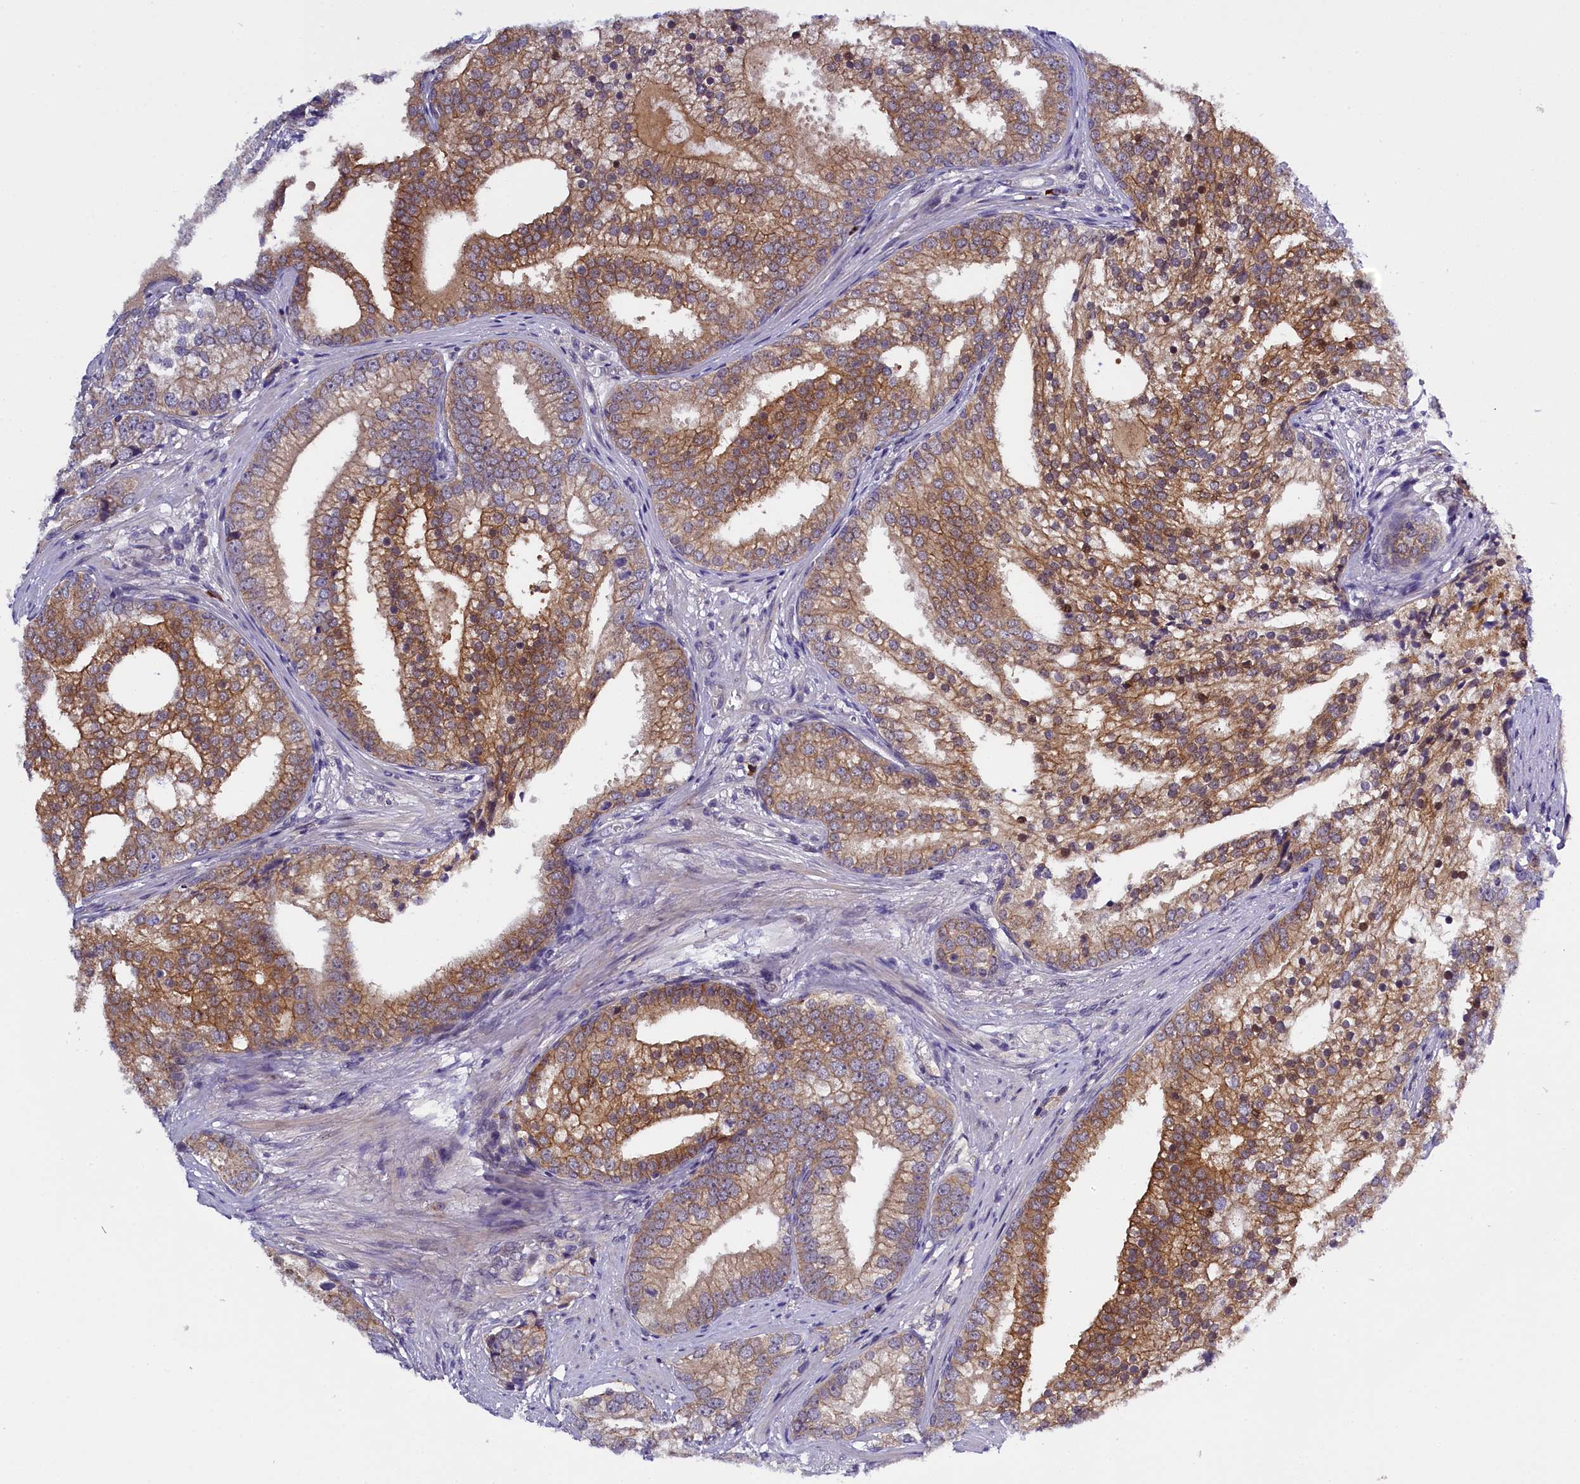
{"staining": {"intensity": "moderate", "quantity": ">75%", "location": "cytoplasmic/membranous"}, "tissue": "prostate cancer", "cell_type": "Tumor cells", "image_type": "cancer", "snomed": [{"axis": "morphology", "description": "Adenocarcinoma, High grade"}, {"axis": "topography", "description": "Prostate"}], "caption": "This is a photomicrograph of immunohistochemistry (IHC) staining of prostate cancer (high-grade adenocarcinoma), which shows moderate positivity in the cytoplasmic/membranous of tumor cells.", "gene": "ENKD1", "patient": {"sex": "male", "age": 75}}